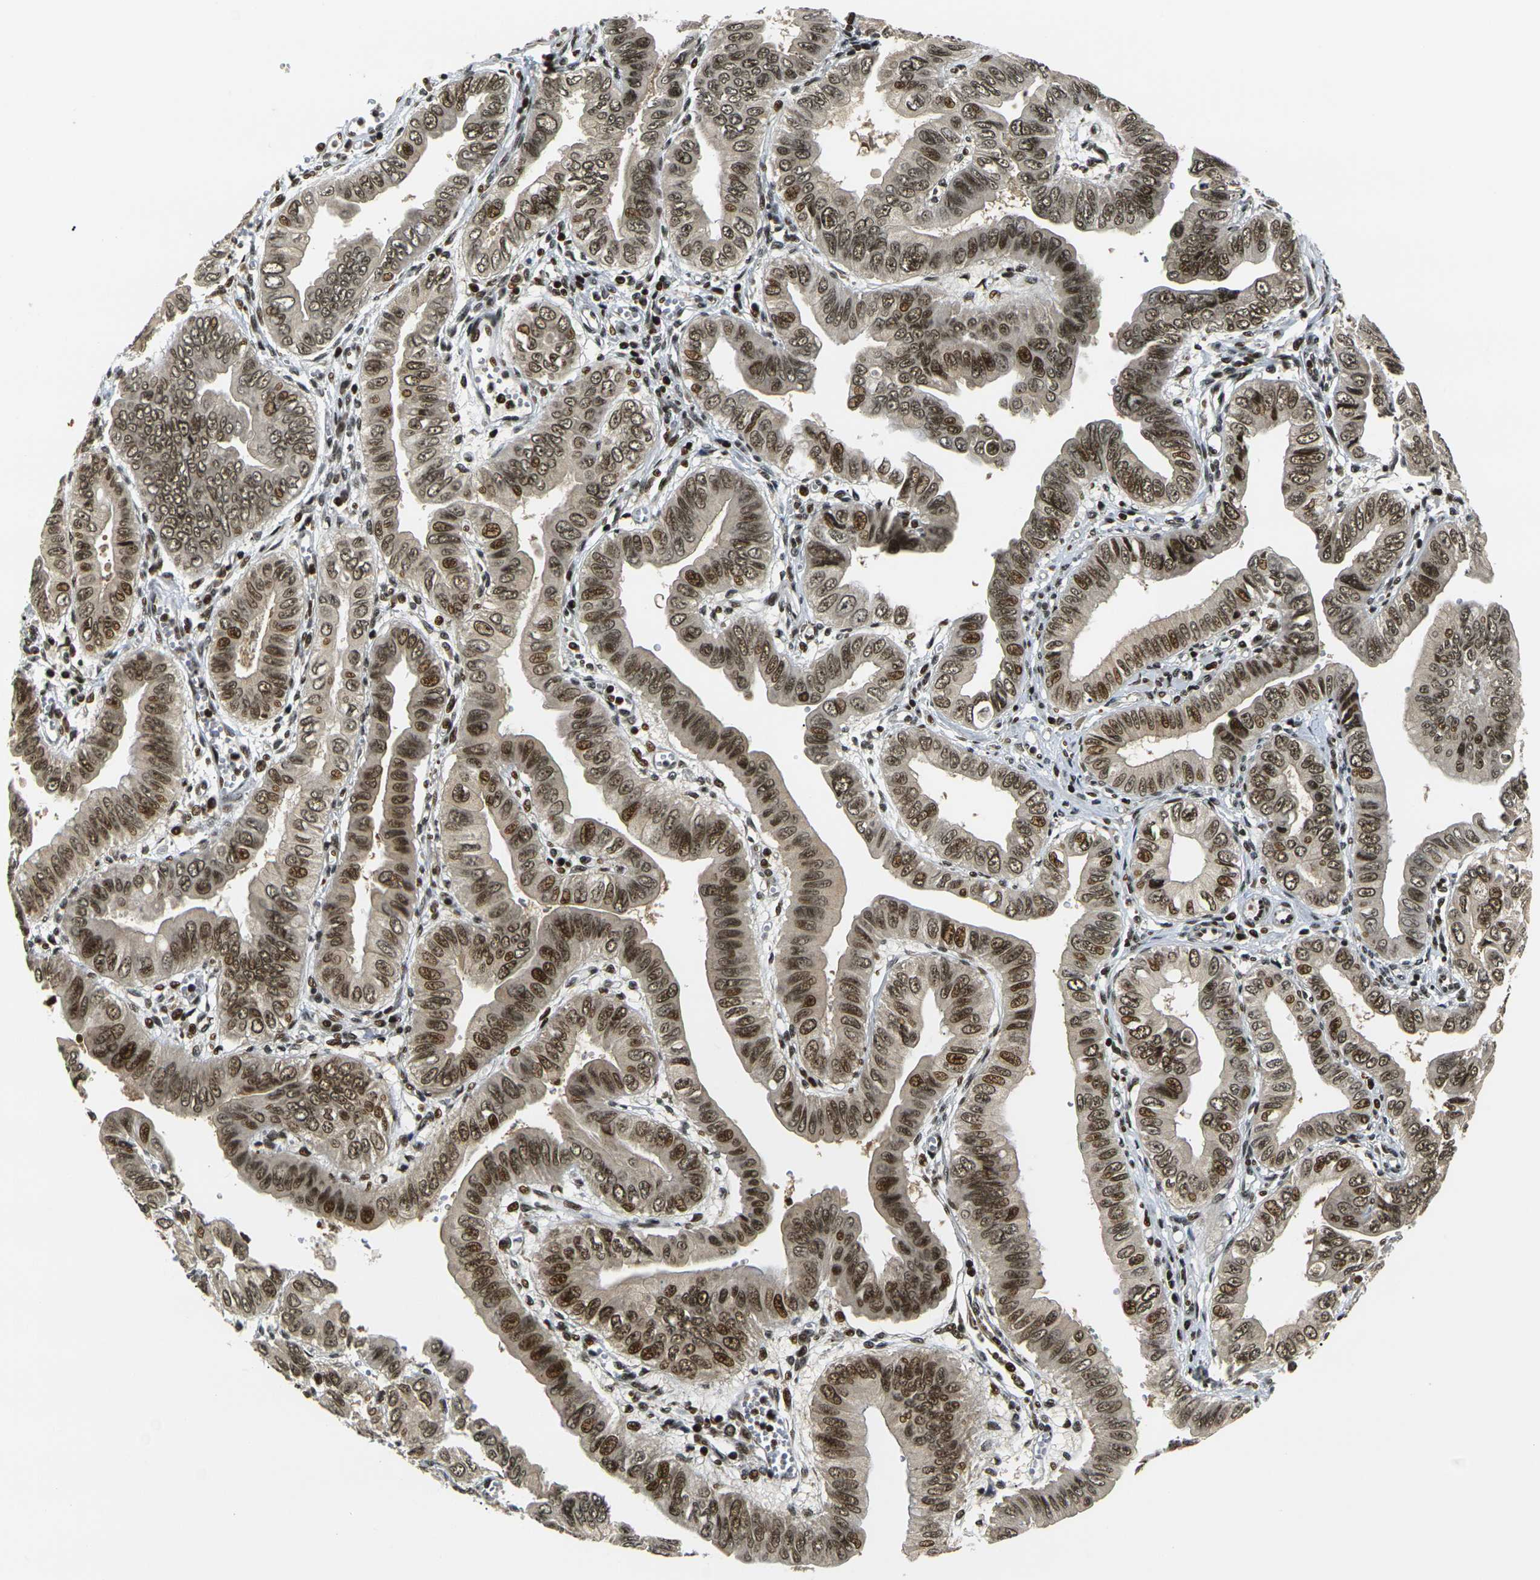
{"staining": {"intensity": "moderate", "quantity": ">75%", "location": "cytoplasmic/membranous,nuclear"}, "tissue": "pancreatic cancer", "cell_type": "Tumor cells", "image_type": "cancer", "snomed": [{"axis": "morphology", "description": "Normal tissue, NOS"}, {"axis": "topography", "description": "Lymph node"}], "caption": "Pancreatic cancer stained for a protein (brown) exhibits moderate cytoplasmic/membranous and nuclear positive expression in about >75% of tumor cells.", "gene": "ACTL6A", "patient": {"sex": "male", "age": 50}}